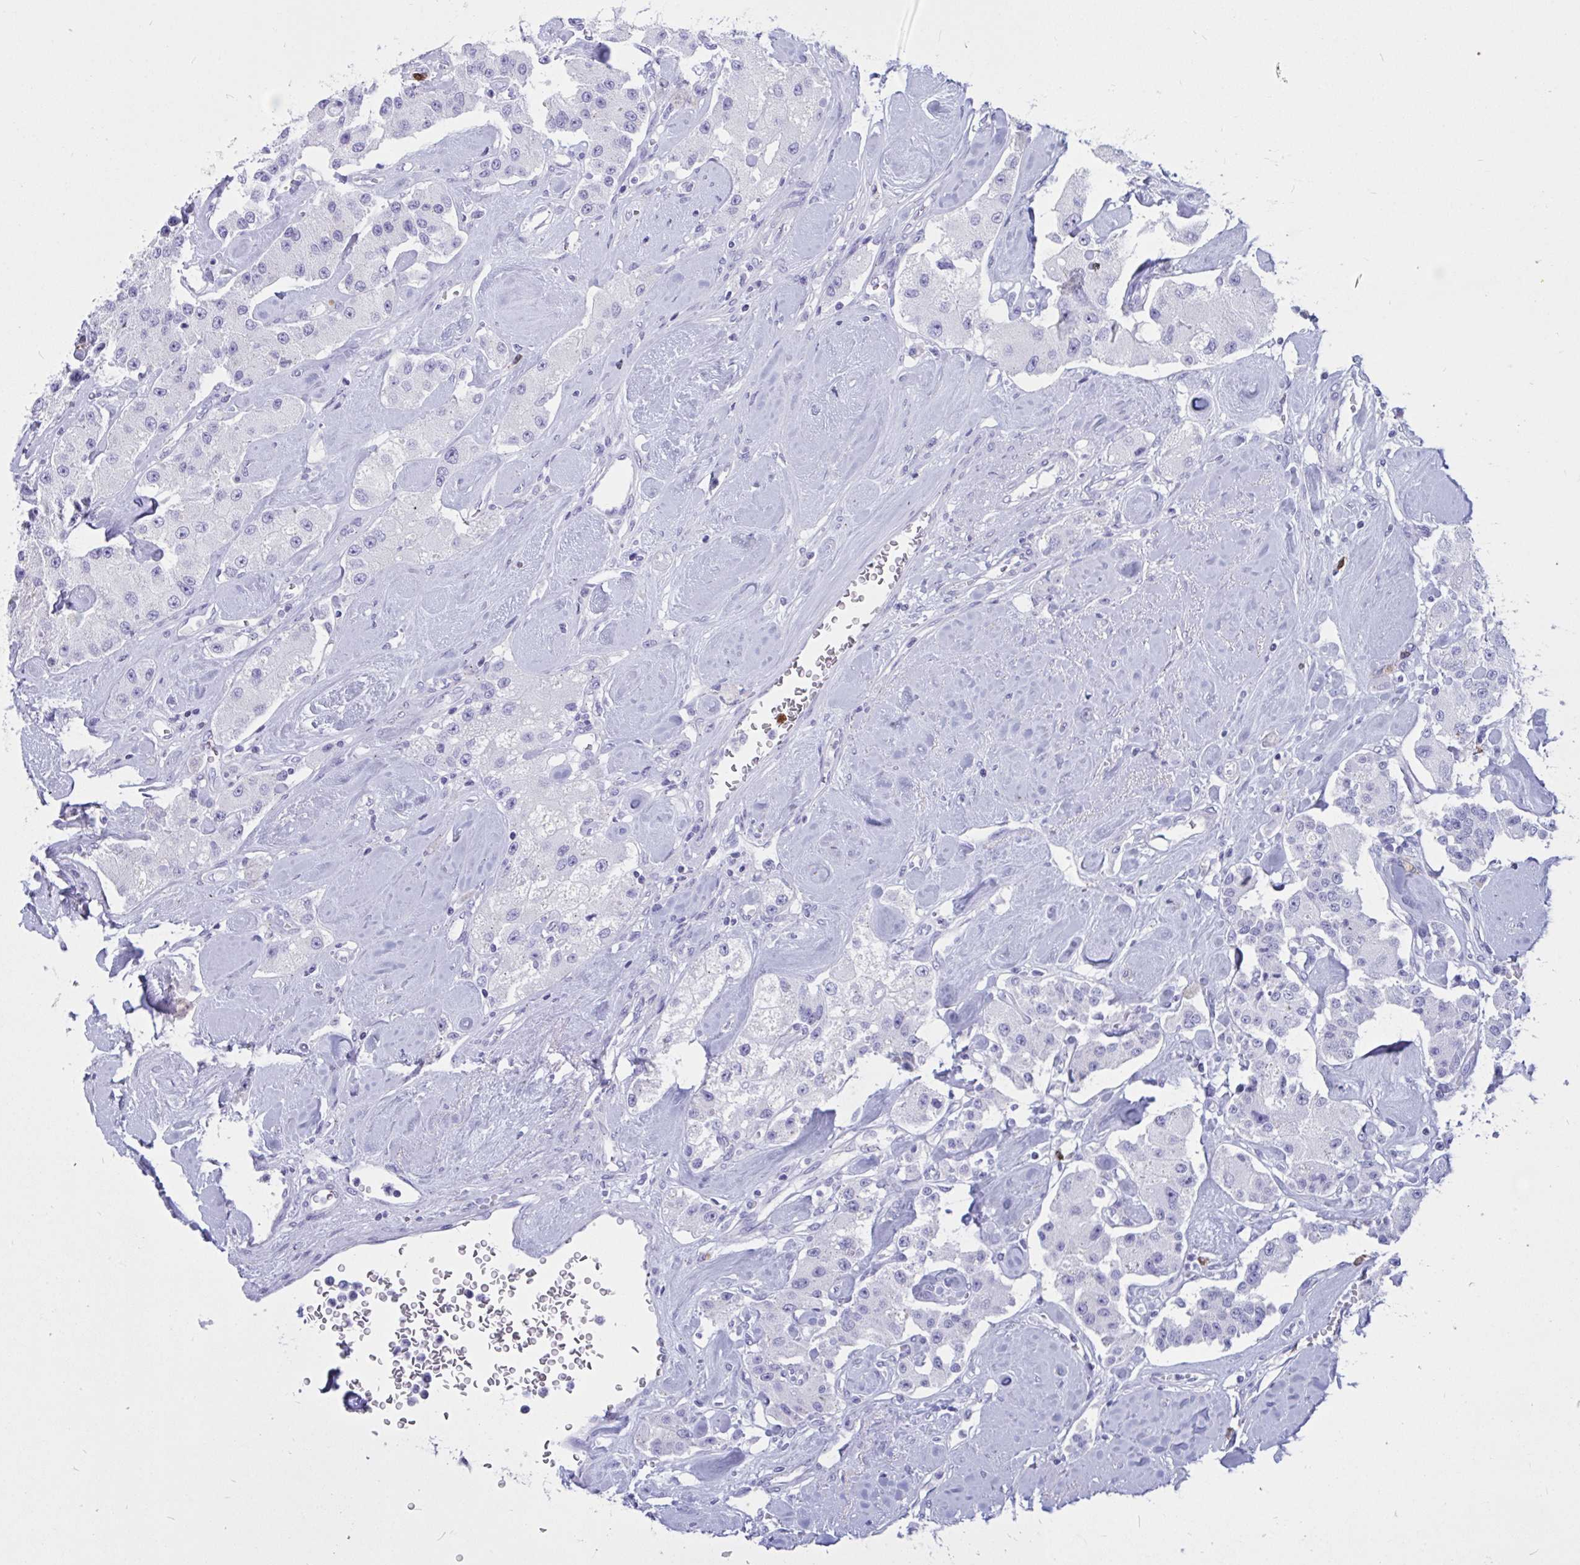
{"staining": {"intensity": "negative", "quantity": "none", "location": "none"}, "tissue": "carcinoid", "cell_type": "Tumor cells", "image_type": "cancer", "snomed": [{"axis": "morphology", "description": "Carcinoid, malignant, NOS"}, {"axis": "topography", "description": "Pancreas"}], "caption": "Immunohistochemistry (IHC) image of neoplastic tissue: human carcinoid (malignant) stained with DAB demonstrates no significant protein expression in tumor cells.", "gene": "RNASE3", "patient": {"sex": "male", "age": 41}}